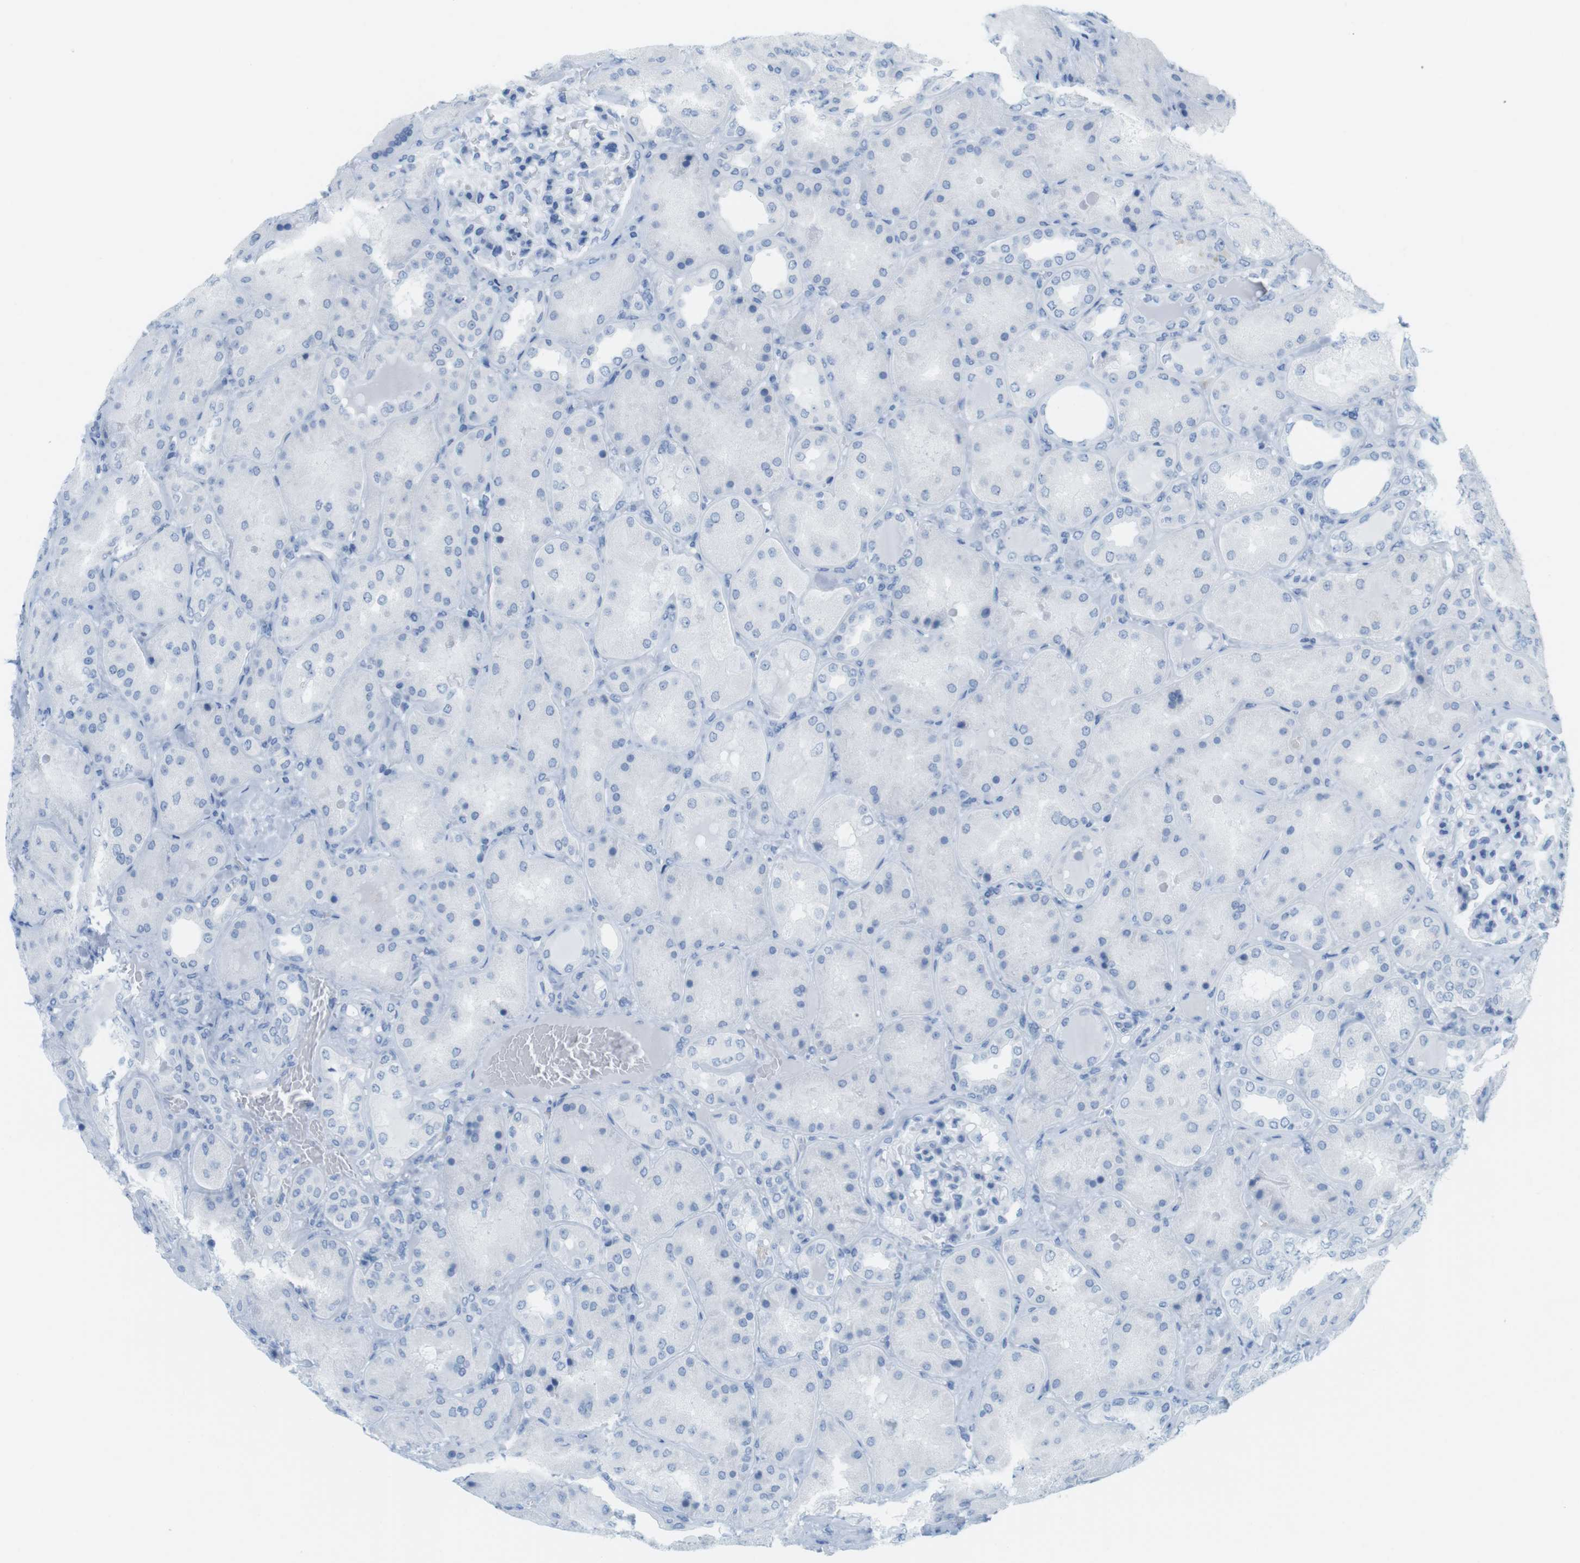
{"staining": {"intensity": "negative", "quantity": "none", "location": "none"}, "tissue": "kidney", "cell_type": "Cells in glomeruli", "image_type": "normal", "snomed": [{"axis": "morphology", "description": "Normal tissue, NOS"}, {"axis": "topography", "description": "Kidney"}], "caption": "Immunohistochemistry of benign kidney exhibits no expression in cells in glomeruli.", "gene": "TNNT2", "patient": {"sex": "female", "age": 56}}